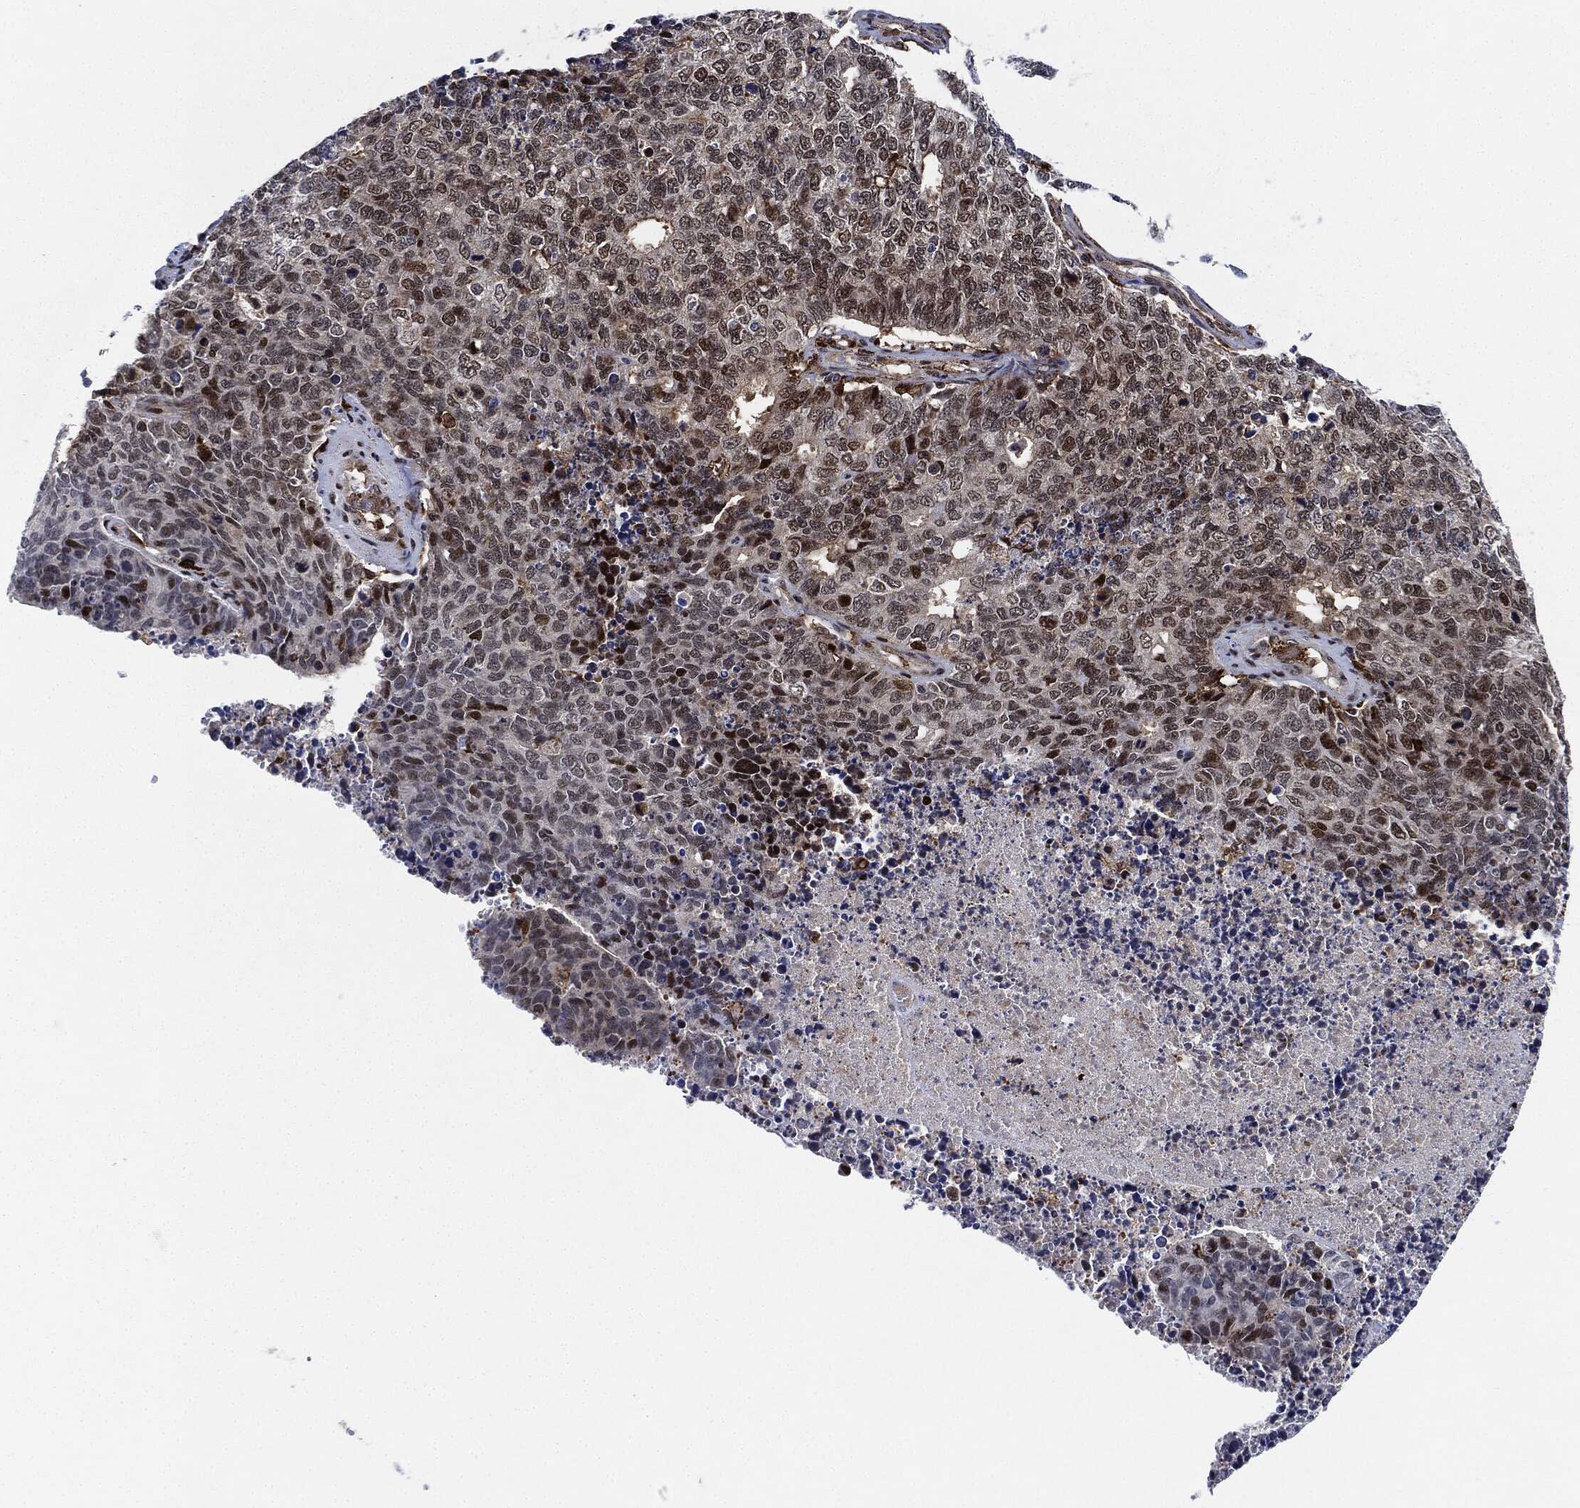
{"staining": {"intensity": "moderate", "quantity": "<25%", "location": "nuclear"}, "tissue": "cervical cancer", "cell_type": "Tumor cells", "image_type": "cancer", "snomed": [{"axis": "morphology", "description": "Squamous cell carcinoma, NOS"}, {"axis": "topography", "description": "Cervix"}], "caption": "IHC staining of cervical squamous cell carcinoma, which displays low levels of moderate nuclear staining in approximately <25% of tumor cells indicating moderate nuclear protein staining. The staining was performed using DAB (3,3'-diaminobenzidine) (brown) for protein detection and nuclei were counterstained in hematoxylin (blue).", "gene": "NANOS3", "patient": {"sex": "female", "age": 63}}